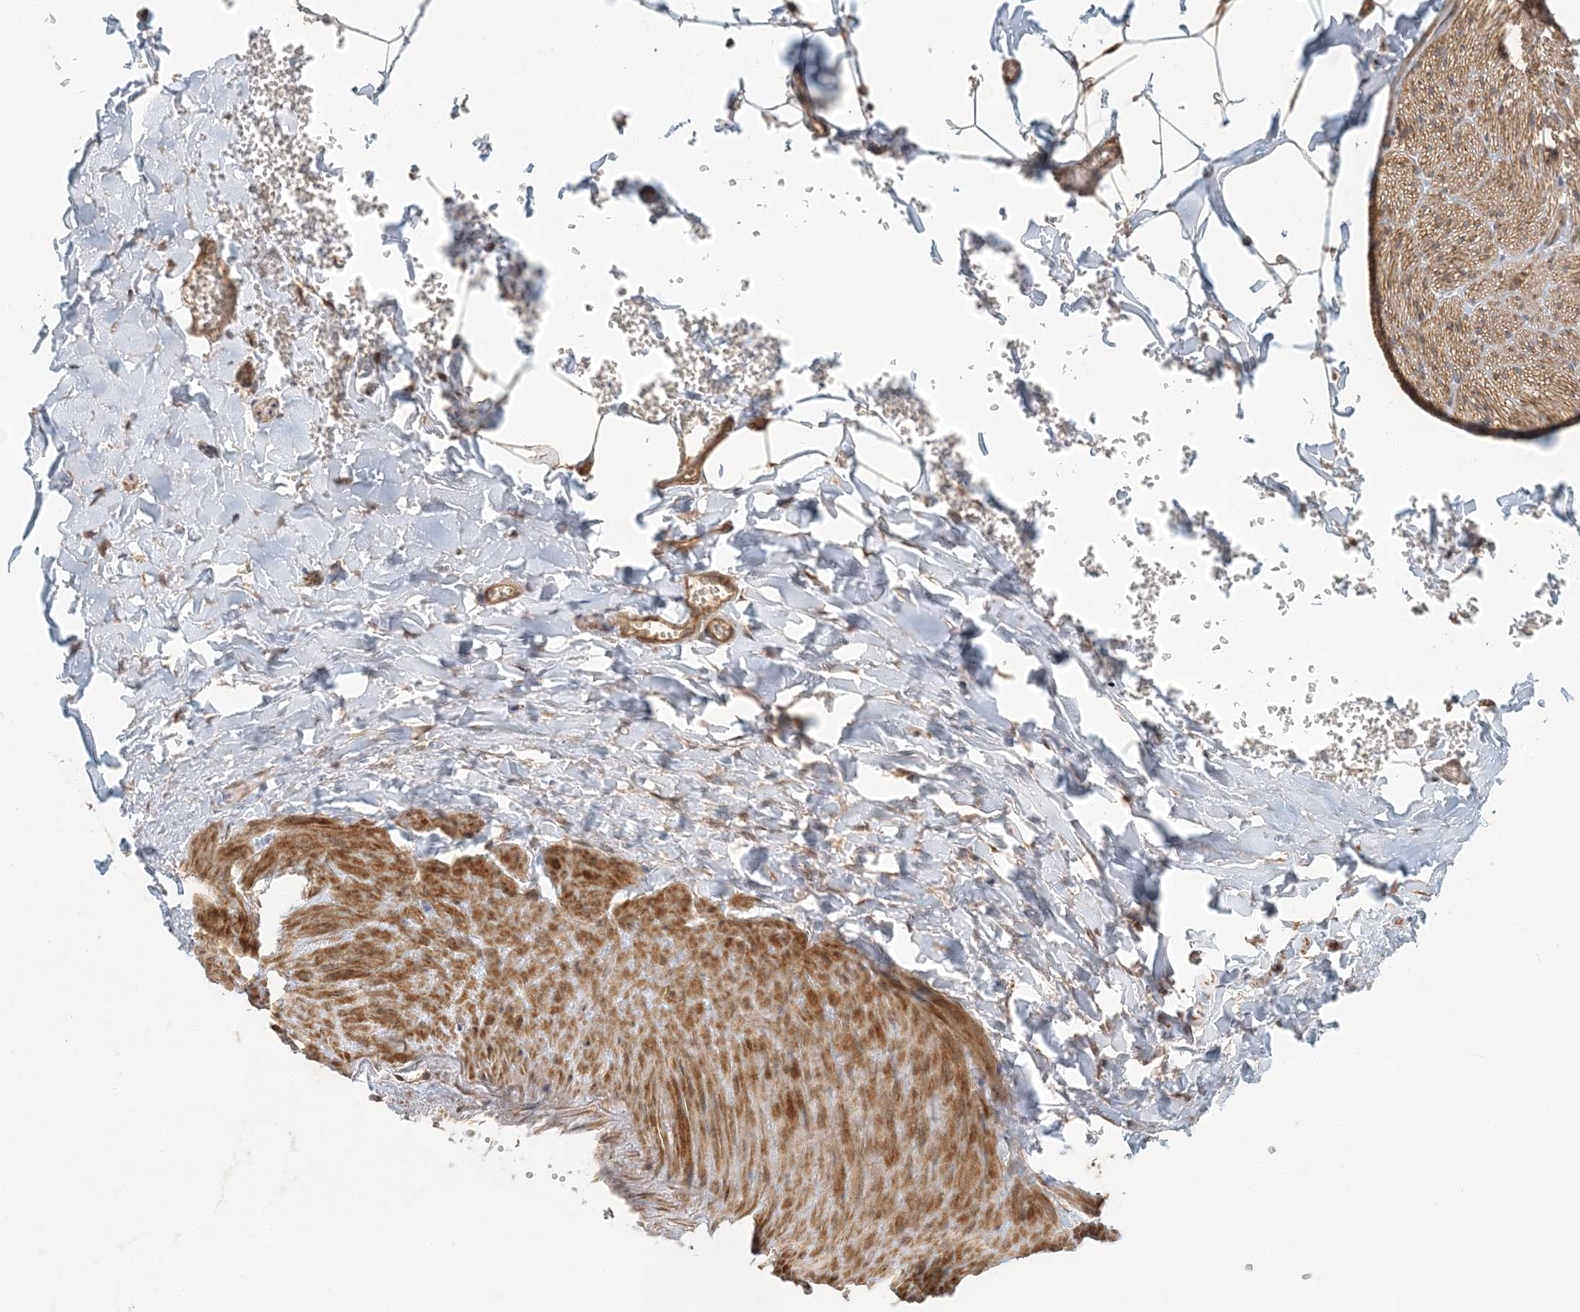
{"staining": {"intensity": "weak", "quantity": "25%-75%", "location": "cytoplasmic/membranous"}, "tissue": "adipose tissue", "cell_type": "Adipocytes", "image_type": "normal", "snomed": [{"axis": "morphology", "description": "Normal tissue, NOS"}, {"axis": "topography", "description": "Gallbladder"}, {"axis": "topography", "description": "Peripheral nerve tissue"}], "caption": "This histopathology image displays immunohistochemistry staining of benign adipose tissue, with low weak cytoplasmic/membranous expression in approximately 25%-75% of adipocytes.", "gene": "KIAA0232", "patient": {"sex": "male", "age": 38}}